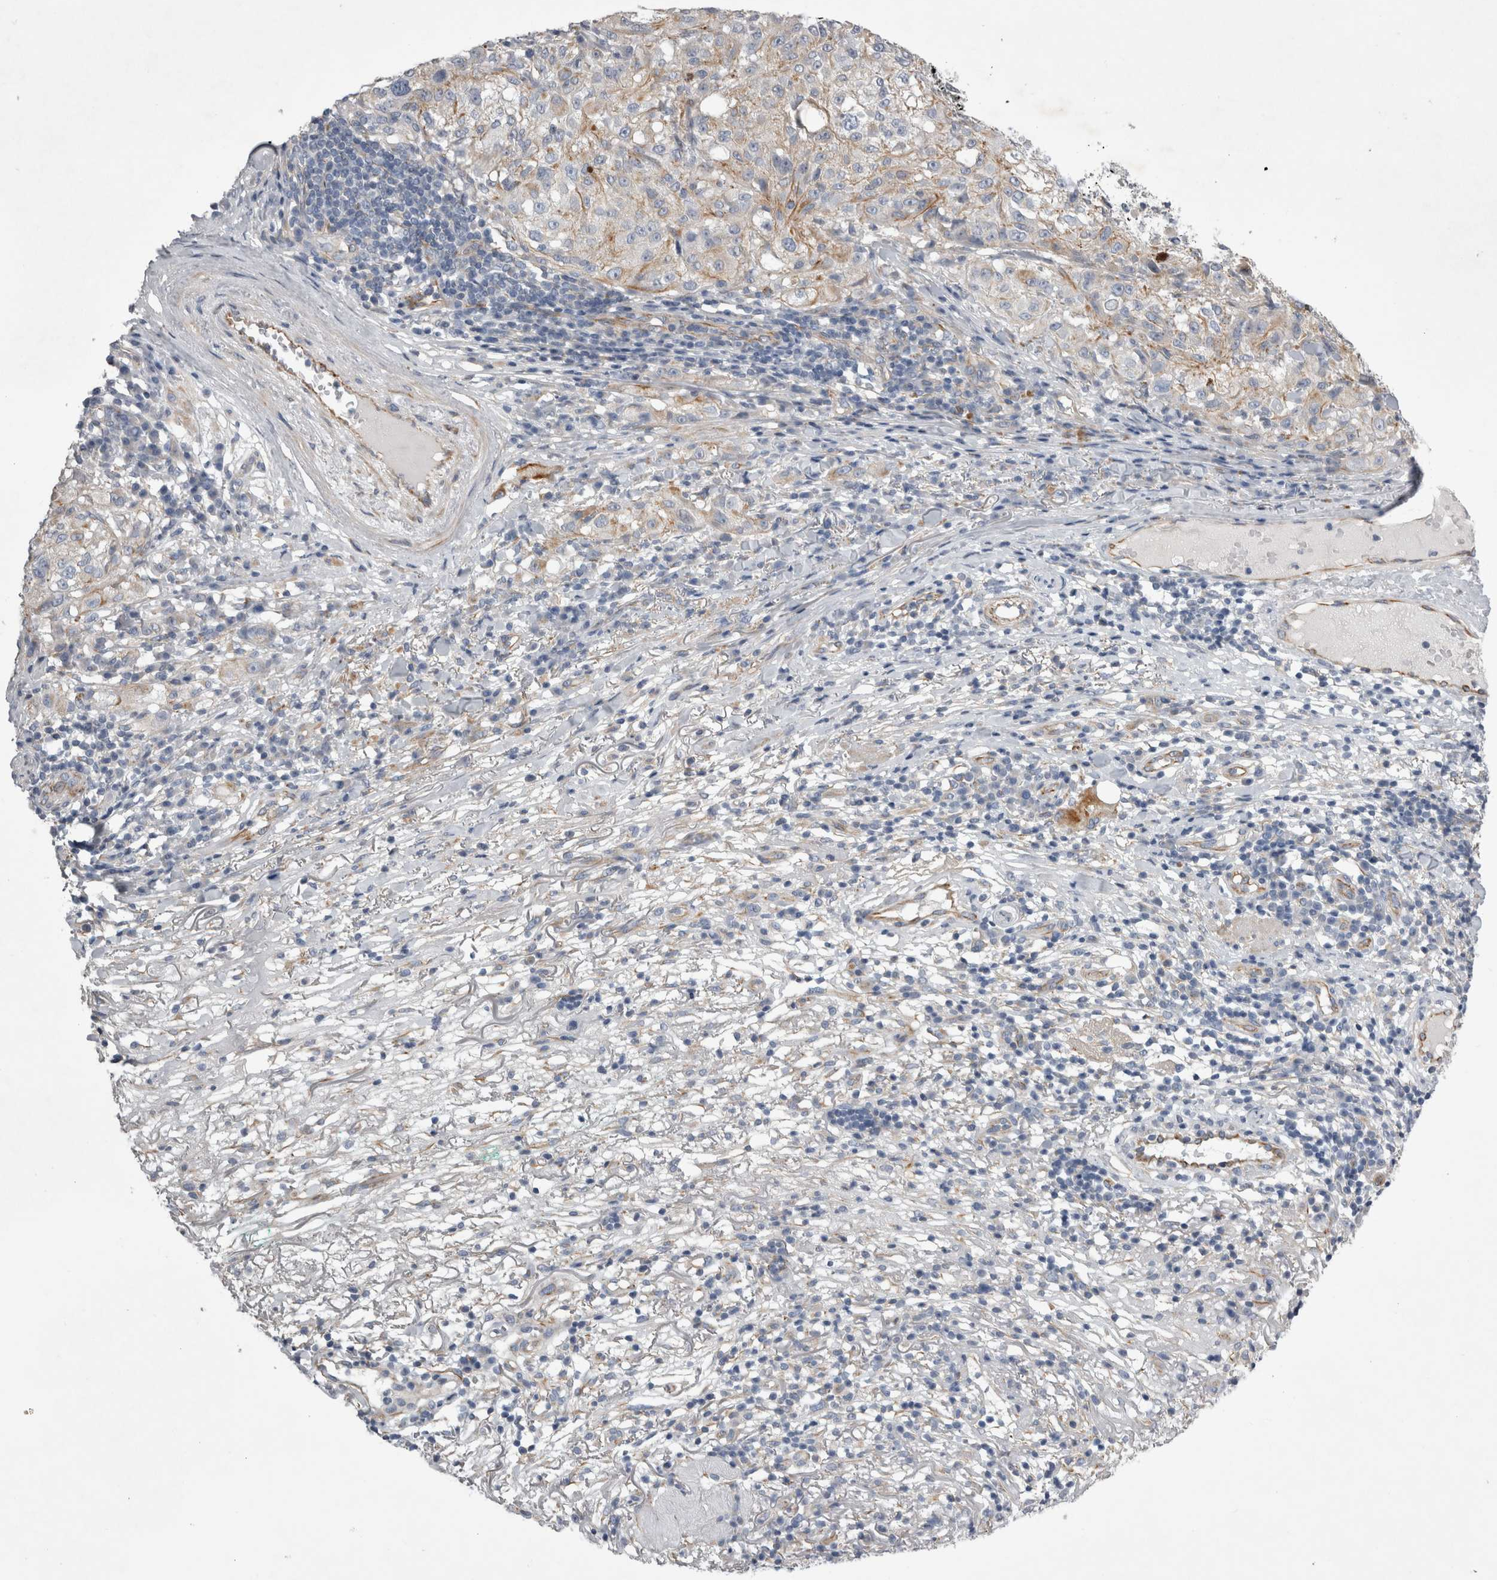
{"staining": {"intensity": "weak", "quantity": "<25%", "location": "cytoplasmic/membranous"}, "tissue": "melanoma", "cell_type": "Tumor cells", "image_type": "cancer", "snomed": [{"axis": "morphology", "description": "Necrosis, NOS"}, {"axis": "morphology", "description": "Malignant melanoma, NOS"}, {"axis": "topography", "description": "Skin"}], "caption": "This is an IHC photomicrograph of melanoma. There is no expression in tumor cells.", "gene": "STRADB", "patient": {"sex": "female", "age": 87}}